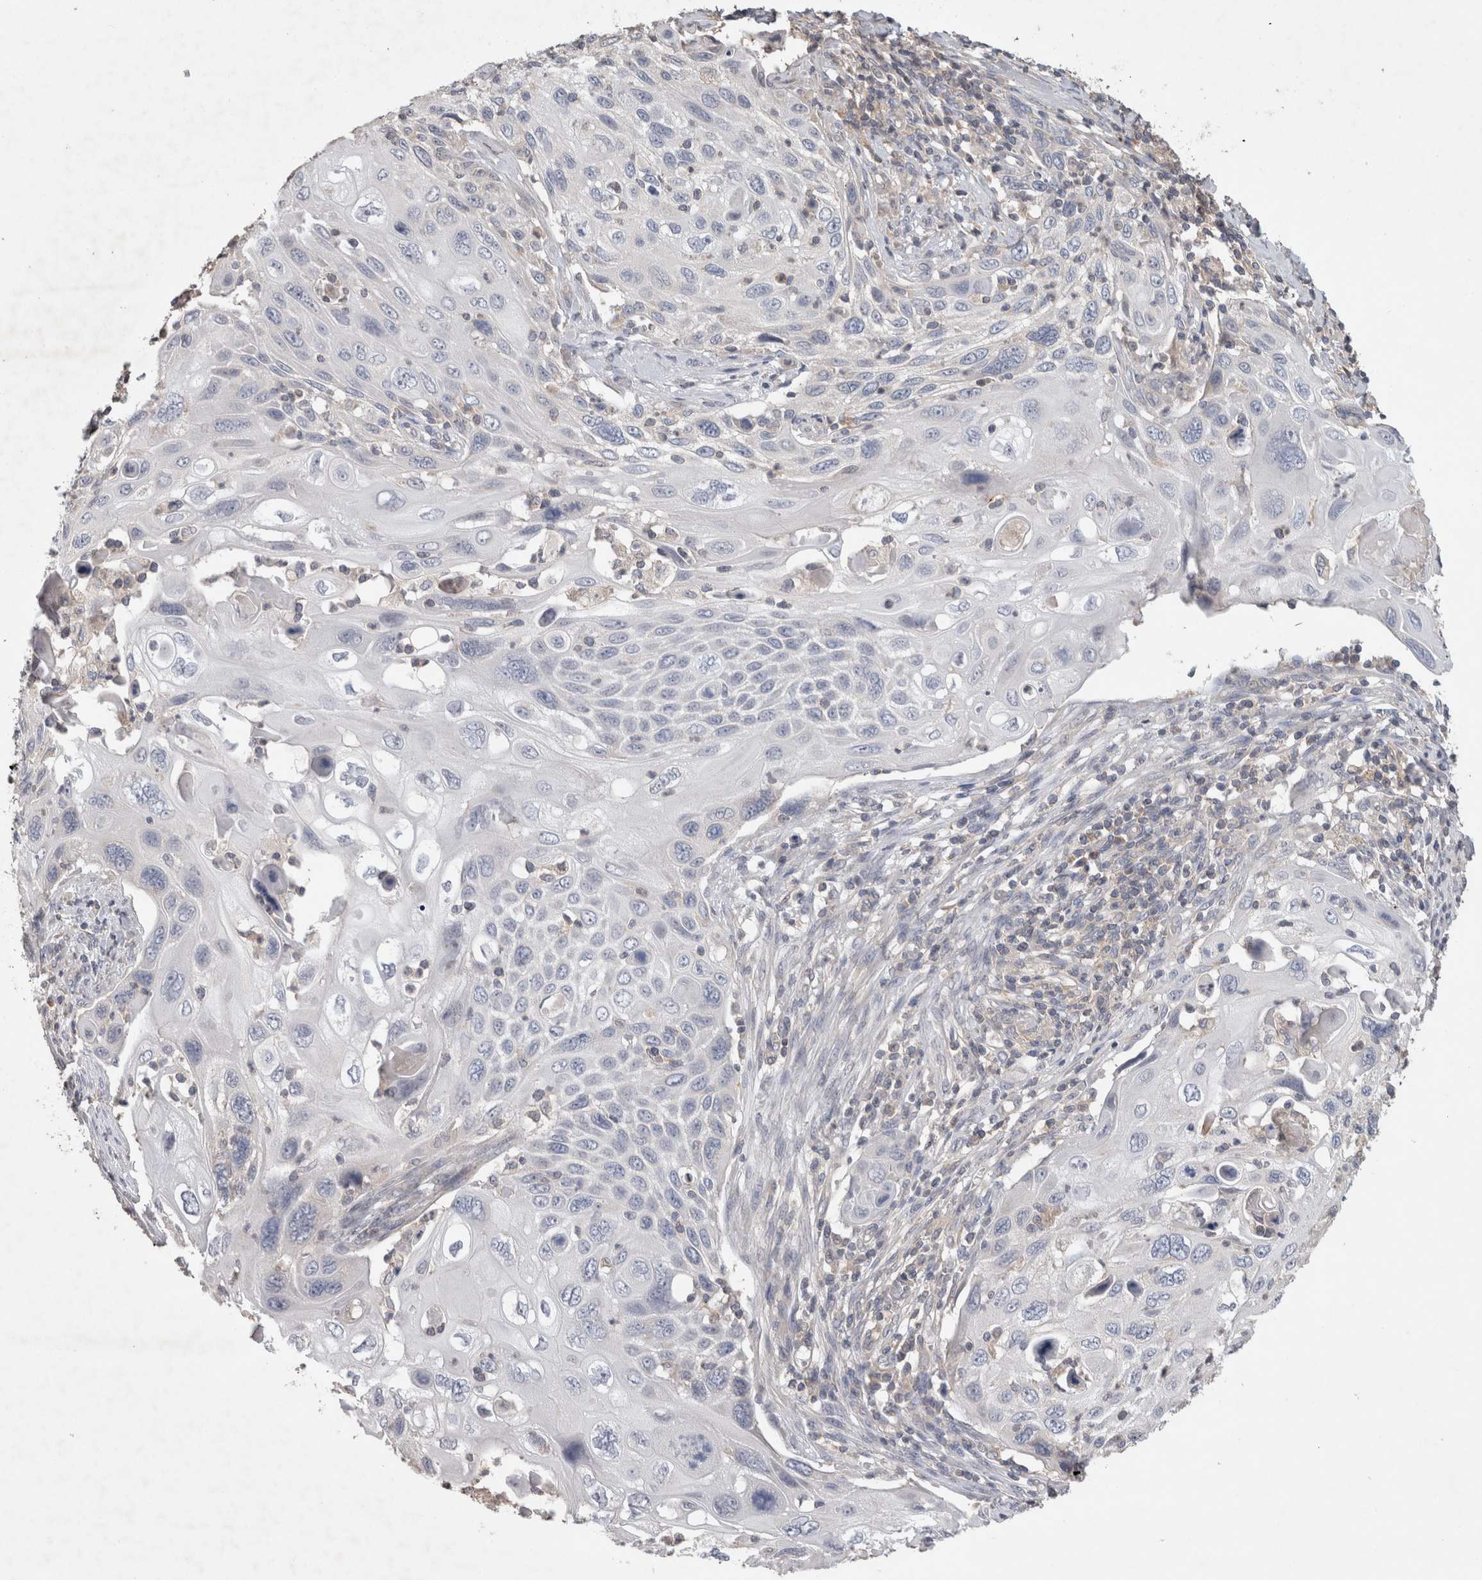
{"staining": {"intensity": "negative", "quantity": "none", "location": "none"}, "tissue": "cervical cancer", "cell_type": "Tumor cells", "image_type": "cancer", "snomed": [{"axis": "morphology", "description": "Squamous cell carcinoma, NOS"}, {"axis": "topography", "description": "Cervix"}], "caption": "High power microscopy photomicrograph of an IHC photomicrograph of cervical cancer (squamous cell carcinoma), revealing no significant expression in tumor cells.", "gene": "TRIM5", "patient": {"sex": "female", "age": 70}}